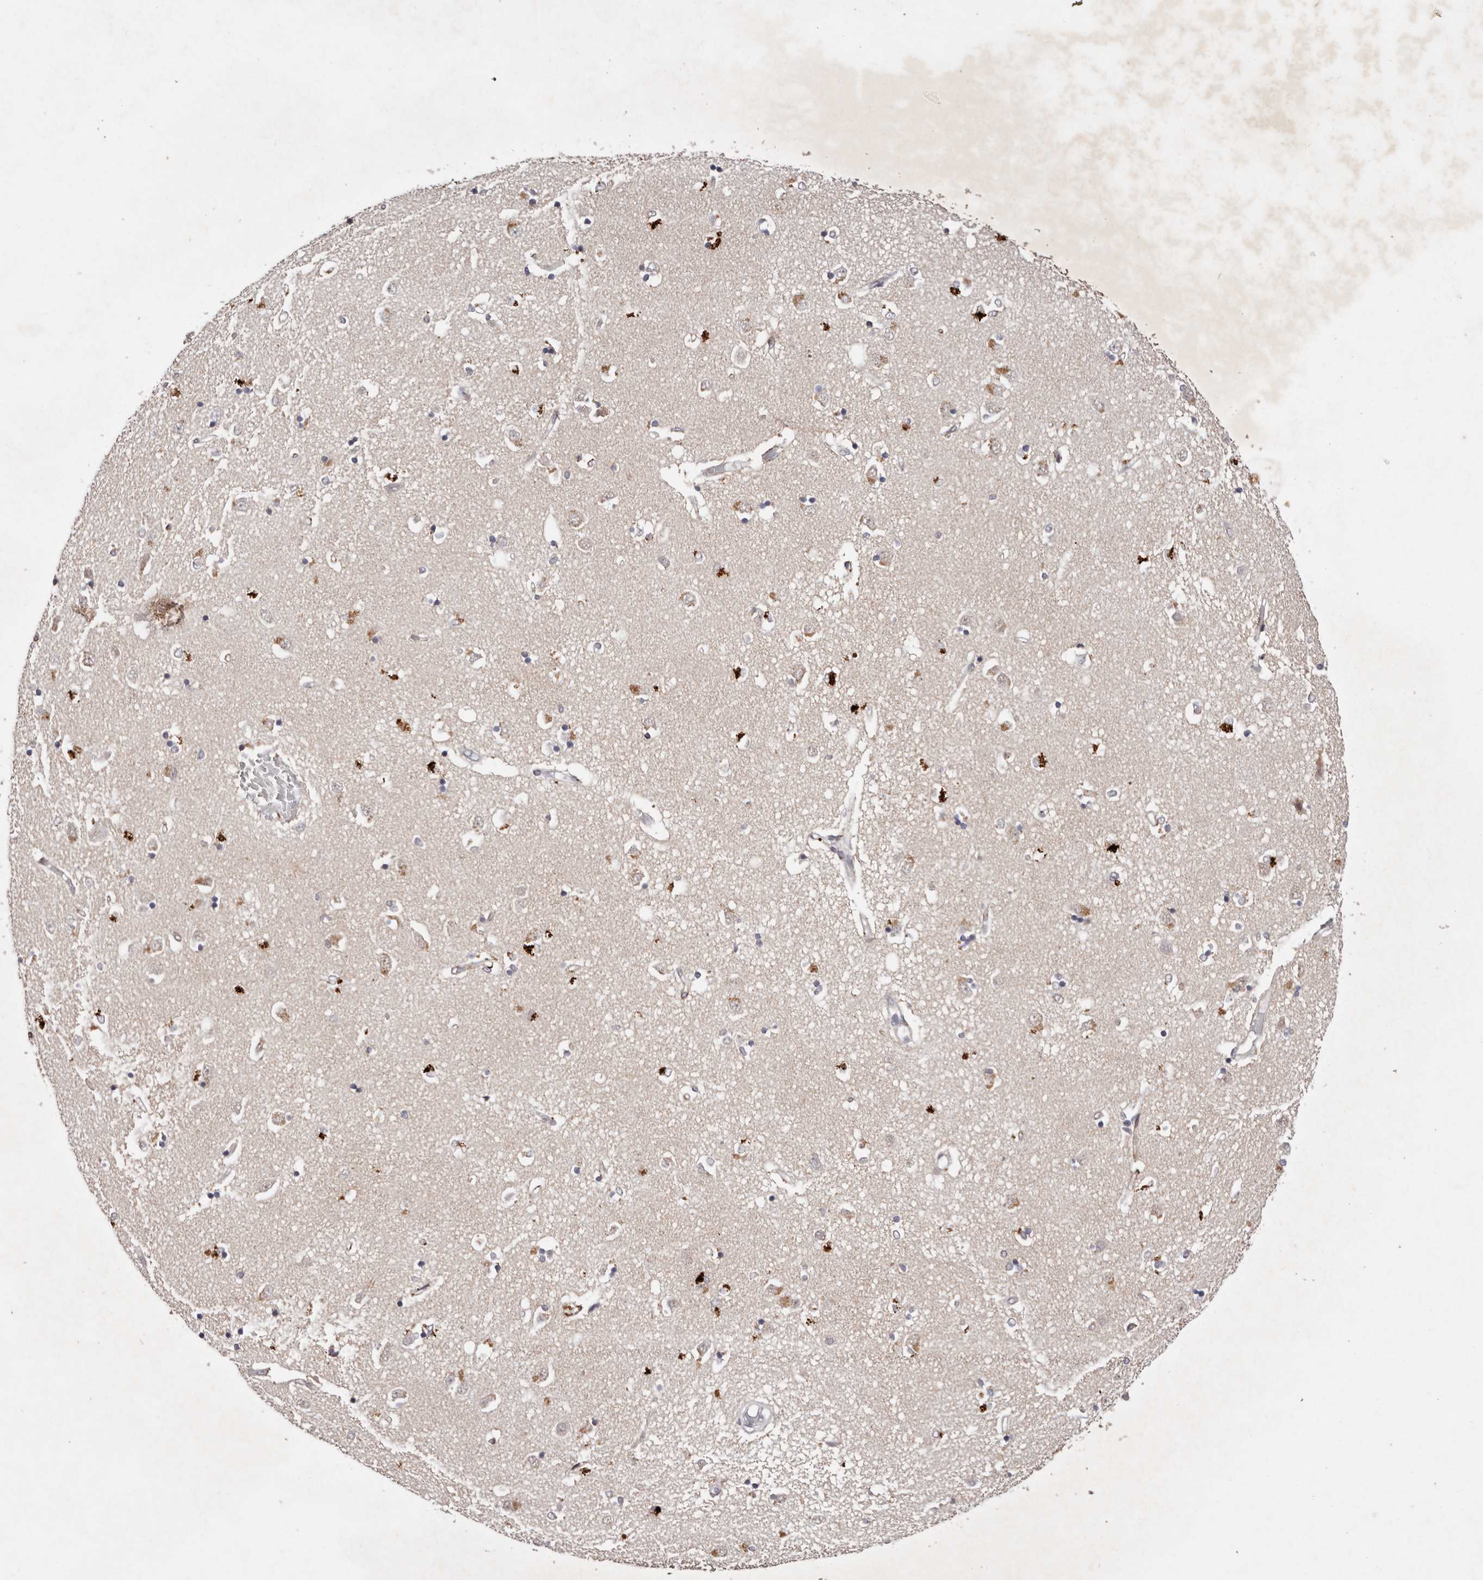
{"staining": {"intensity": "weak", "quantity": "<25%", "location": "cytoplasmic/membranous"}, "tissue": "caudate", "cell_type": "Glial cells", "image_type": "normal", "snomed": [{"axis": "morphology", "description": "Normal tissue, NOS"}, {"axis": "topography", "description": "Lateral ventricle wall"}], "caption": "An immunohistochemistry (IHC) histopathology image of unremarkable caudate is shown. There is no staining in glial cells of caudate.", "gene": "KLF7", "patient": {"sex": "male", "age": 45}}